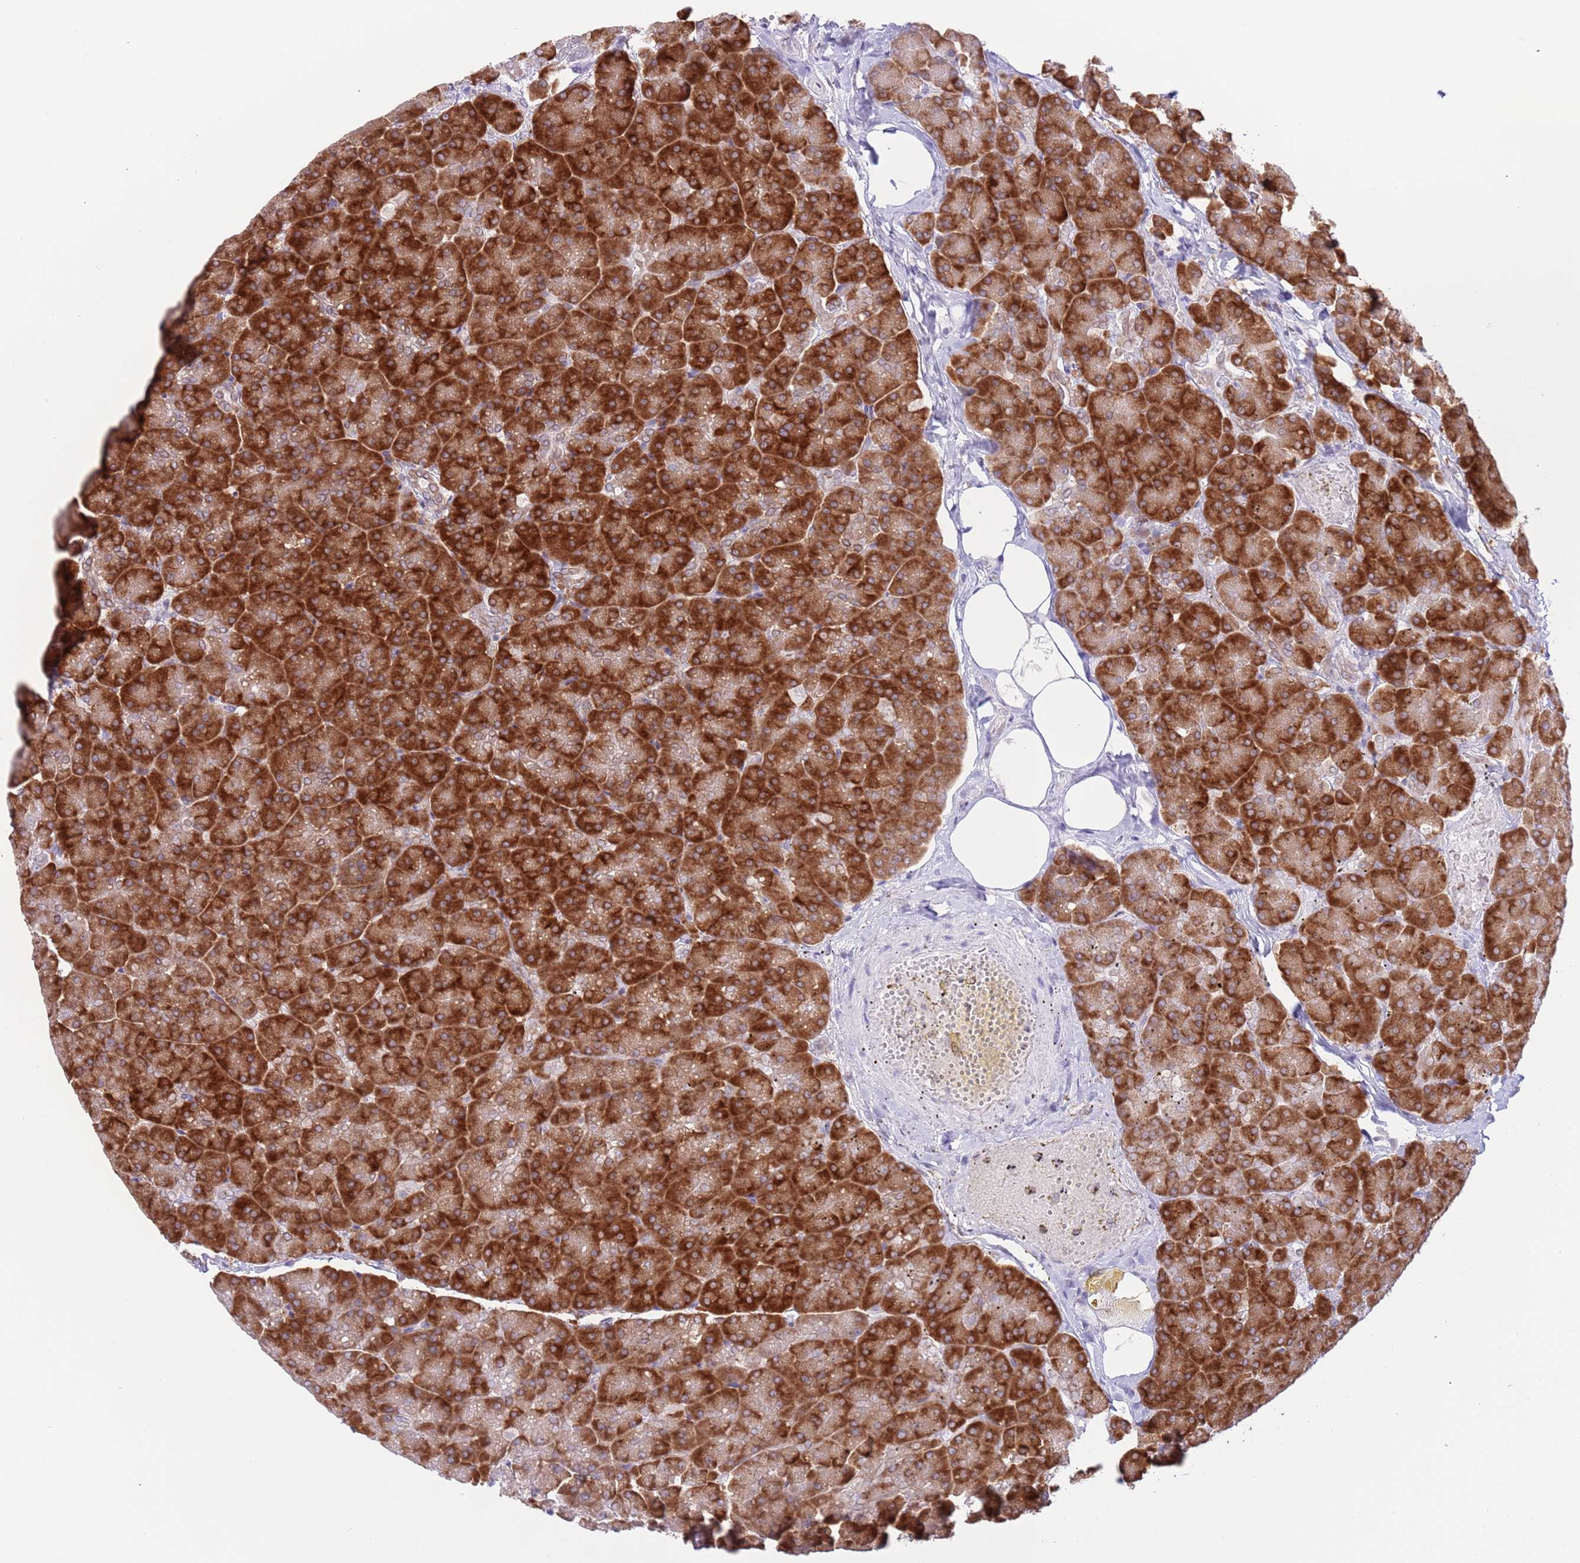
{"staining": {"intensity": "strong", "quantity": ">75%", "location": "cytoplasmic/membranous"}, "tissue": "pancreas", "cell_type": "Exocrine glandular cells", "image_type": "normal", "snomed": [{"axis": "morphology", "description": "Normal tissue, NOS"}, {"axis": "topography", "description": "Pancreas"}, {"axis": "topography", "description": "Peripheral nerve tissue"}], "caption": "A high amount of strong cytoplasmic/membranous positivity is appreciated in about >75% of exocrine glandular cells in normal pancreas. (Brightfield microscopy of DAB IHC at high magnification).", "gene": "EBPL", "patient": {"sex": "male", "age": 54}}